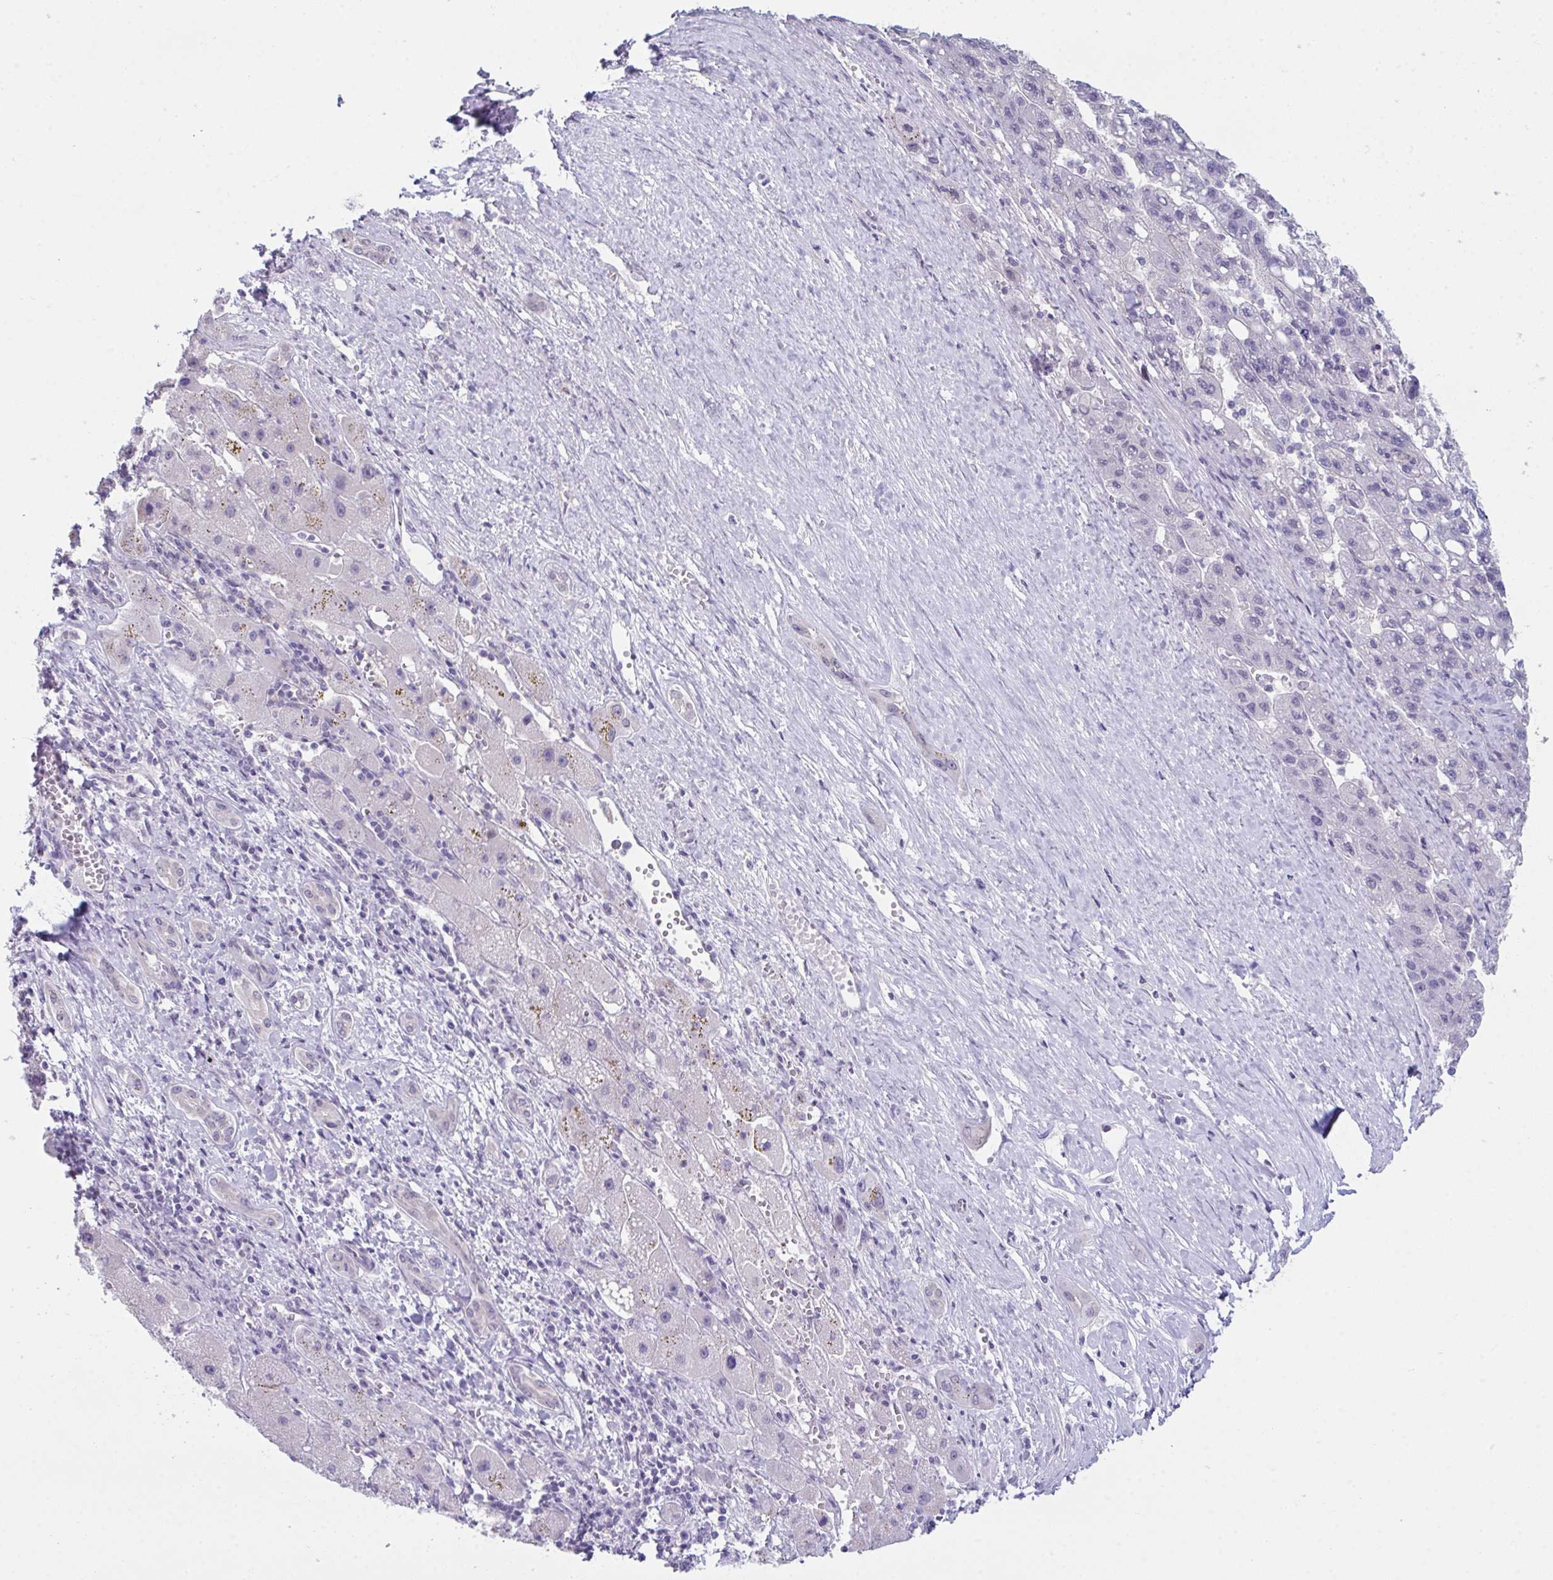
{"staining": {"intensity": "negative", "quantity": "none", "location": "none"}, "tissue": "liver cancer", "cell_type": "Tumor cells", "image_type": "cancer", "snomed": [{"axis": "morphology", "description": "Carcinoma, Hepatocellular, NOS"}, {"axis": "topography", "description": "Liver"}], "caption": "The micrograph shows no staining of tumor cells in hepatocellular carcinoma (liver).", "gene": "ATP6V0D2", "patient": {"sex": "female", "age": 82}}